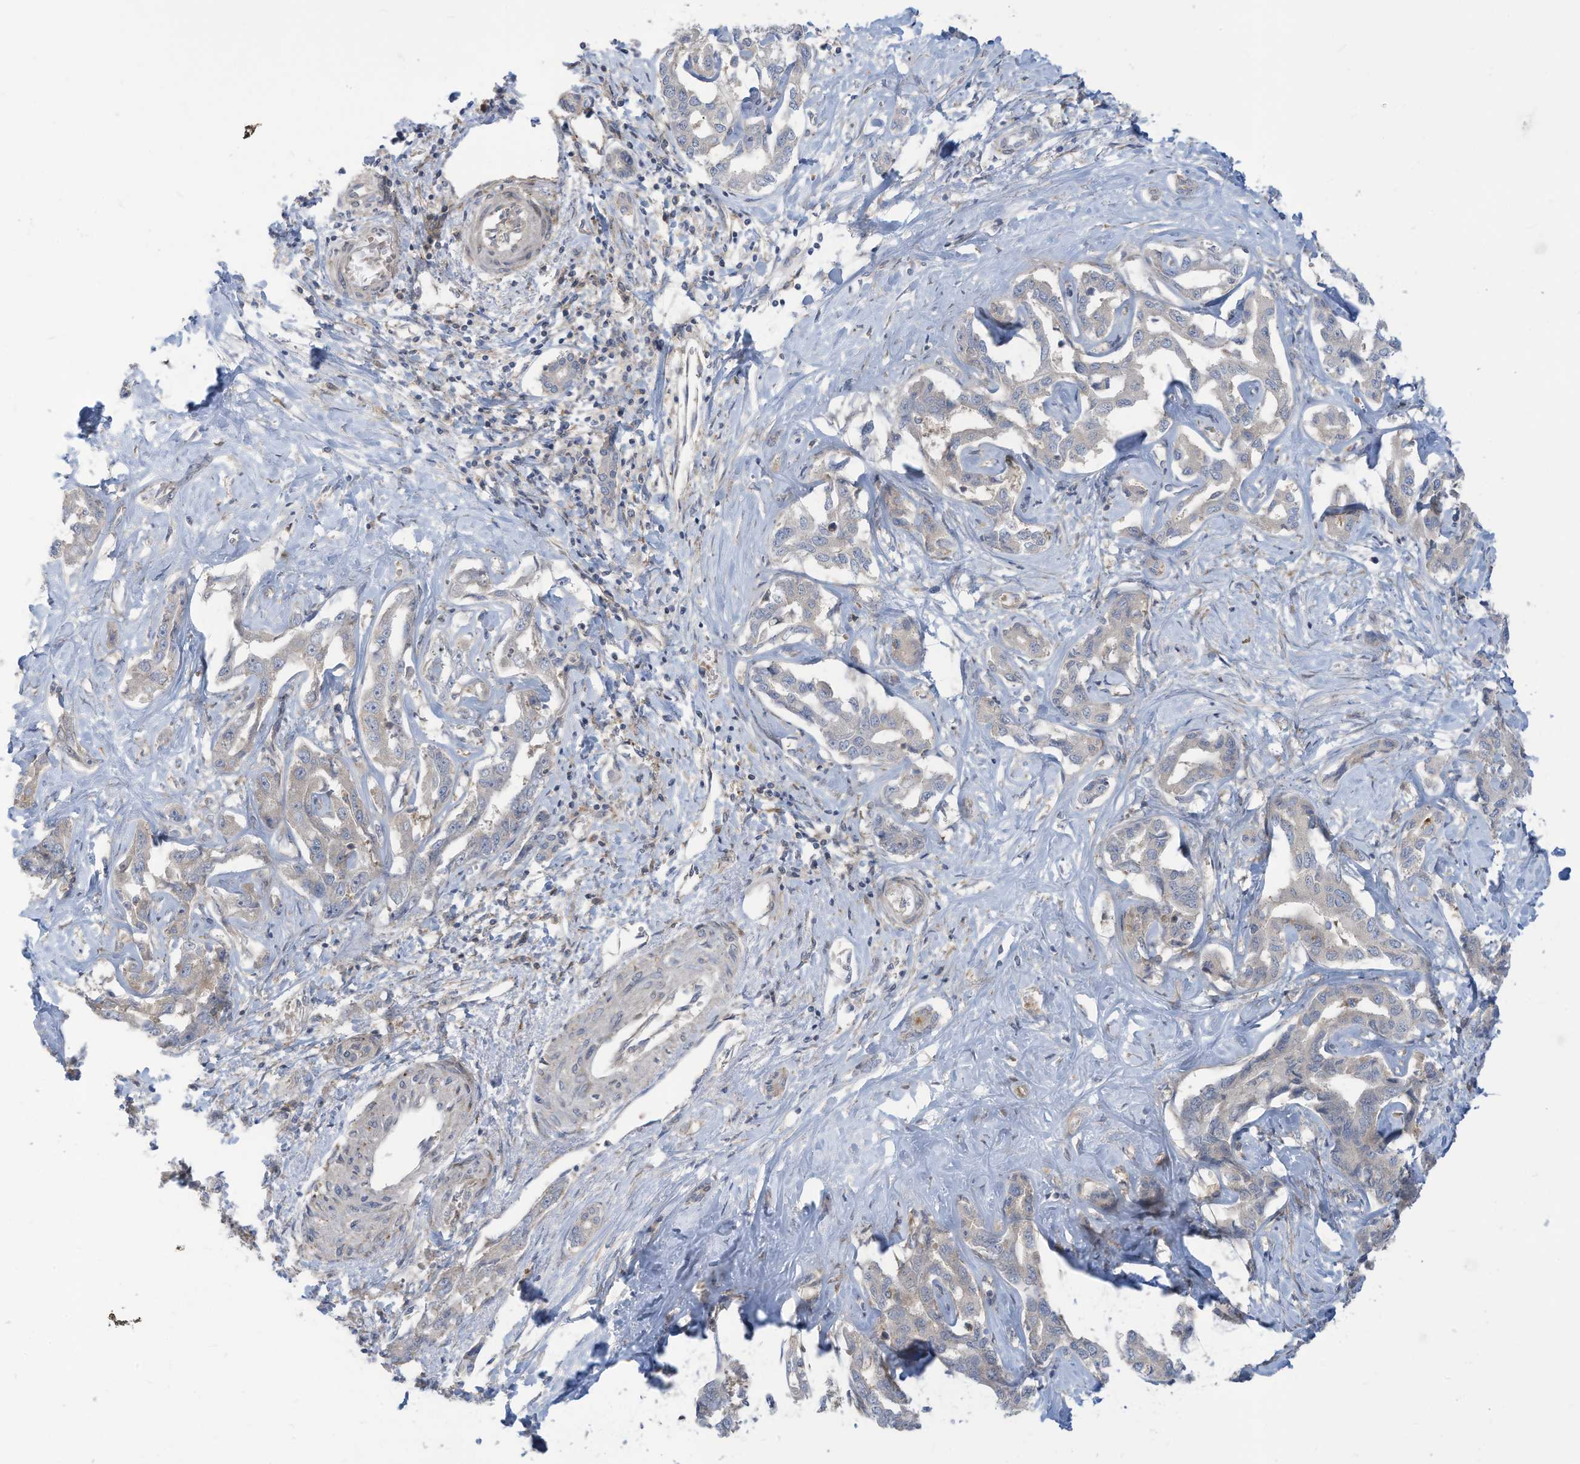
{"staining": {"intensity": "negative", "quantity": "none", "location": "none"}, "tissue": "liver cancer", "cell_type": "Tumor cells", "image_type": "cancer", "snomed": [{"axis": "morphology", "description": "Cholangiocarcinoma"}, {"axis": "topography", "description": "Liver"}], "caption": "Immunohistochemistry photomicrograph of human liver cholangiocarcinoma stained for a protein (brown), which reveals no expression in tumor cells.", "gene": "ADAT2", "patient": {"sex": "male", "age": 59}}